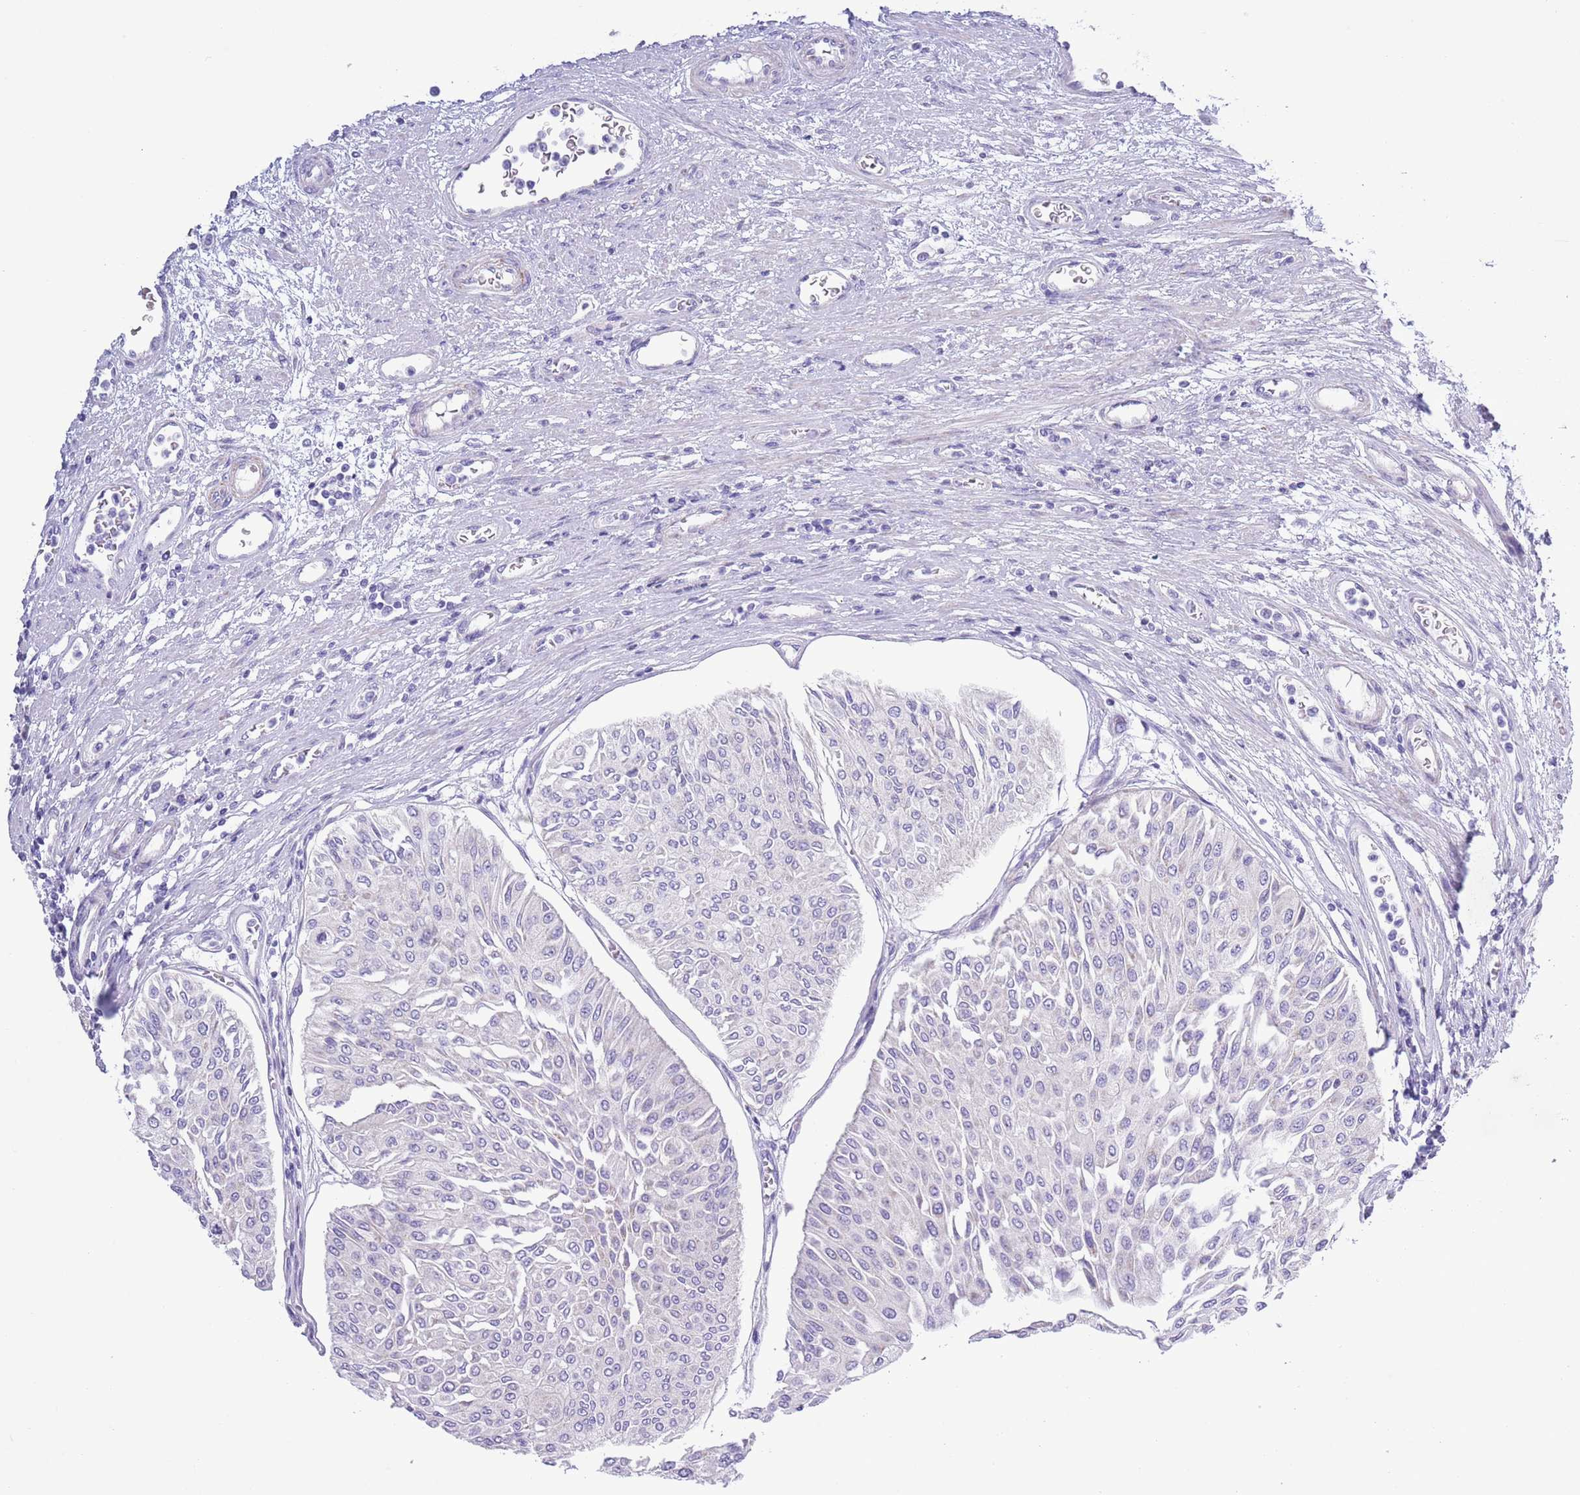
{"staining": {"intensity": "negative", "quantity": "none", "location": "none"}, "tissue": "urothelial cancer", "cell_type": "Tumor cells", "image_type": "cancer", "snomed": [{"axis": "morphology", "description": "Urothelial carcinoma, Low grade"}, {"axis": "topography", "description": "Urinary bladder"}], "caption": "High power microscopy micrograph of an immunohistochemistry (IHC) image of urothelial cancer, revealing no significant staining in tumor cells. (Brightfield microscopy of DAB (3,3'-diaminobenzidine) immunohistochemistry at high magnification).", "gene": "MOCOS", "patient": {"sex": "male", "age": 67}}